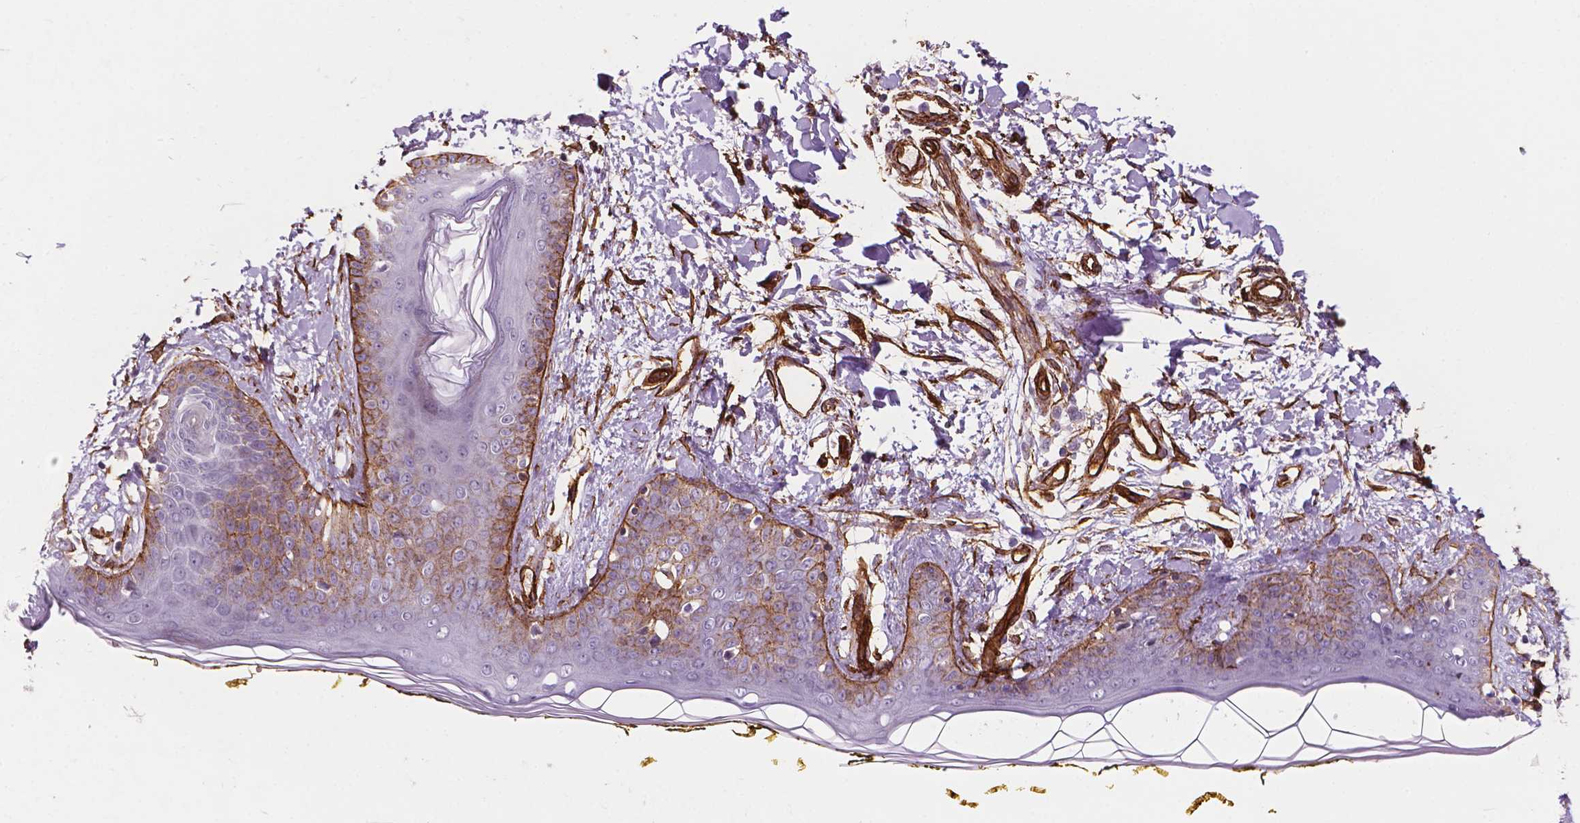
{"staining": {"intensity": "strong", "quantity": "25%-75%", "location": "cytoplasmic/membranous,nuclear"}, "tissue": "skin", "cell_type": "Fibroblasts", "image_type": "normal", "snomed": [{"axis": "morphology", "description": "Normal tissue, NOS"}, {"axis": "topography", "description": "Skin"}], "caption": "Strong cytoplasmic/membranous,nuclear staining is appreciated in about 25%-75% of fibroblasts in normal skin.", "gene": "EGFL8", "patient": {"sex": "female", "age": 34}}